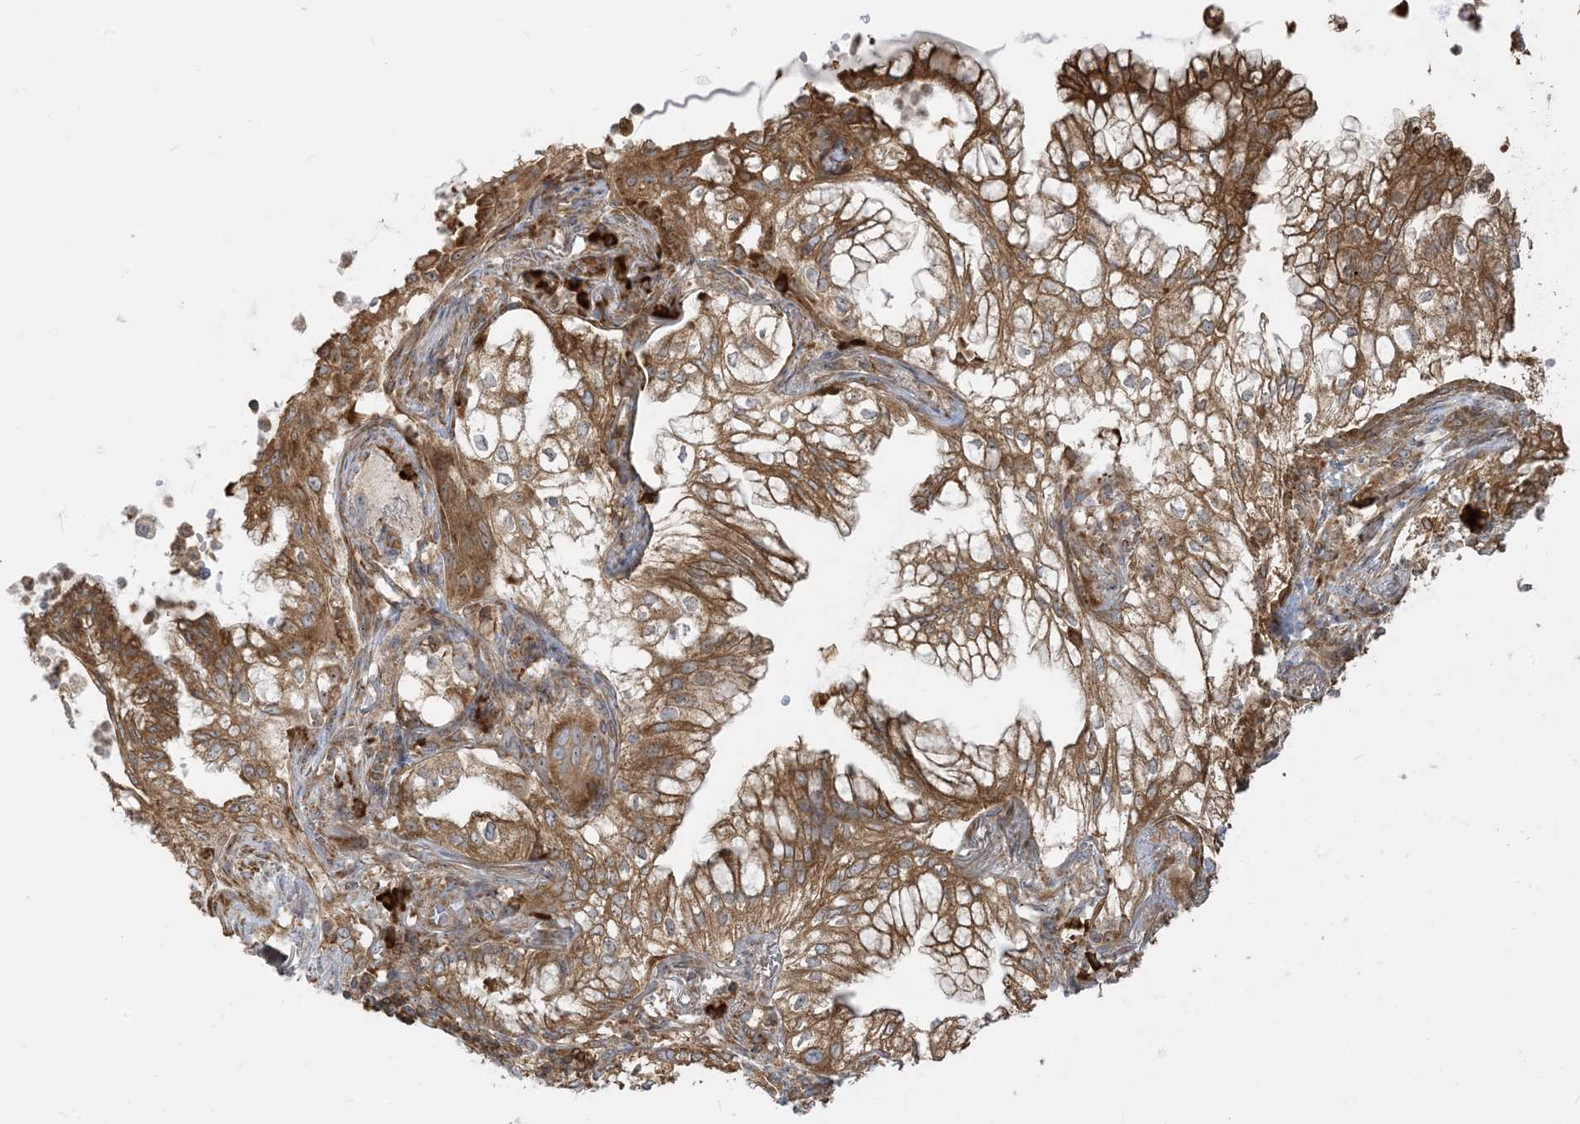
{"staining": {"intensity": "moderate", "quantity": ">75%", "location": "cytoplasmic/membranous"}, "tissue": "lung cancer", "cell_type": "Tumor cells", "image_type": "cancer", "snomed": [{"axis": "morphology", "description": "Adenocarcinoma, NOS"}, {"axis": "topography", "description": "Lung"}], "caption": "Lung cancer (adenocarcinoma) was stained to show a protein in brown. There is medium levels of moderate cytoplasmic/membranous positivity in approximately >75% of tumor cells. (brown staining indicates protein expression, while blue staining denotes nuclei).", "gene": "SRP72", "patient": {"sex": "female", "age": 70}}